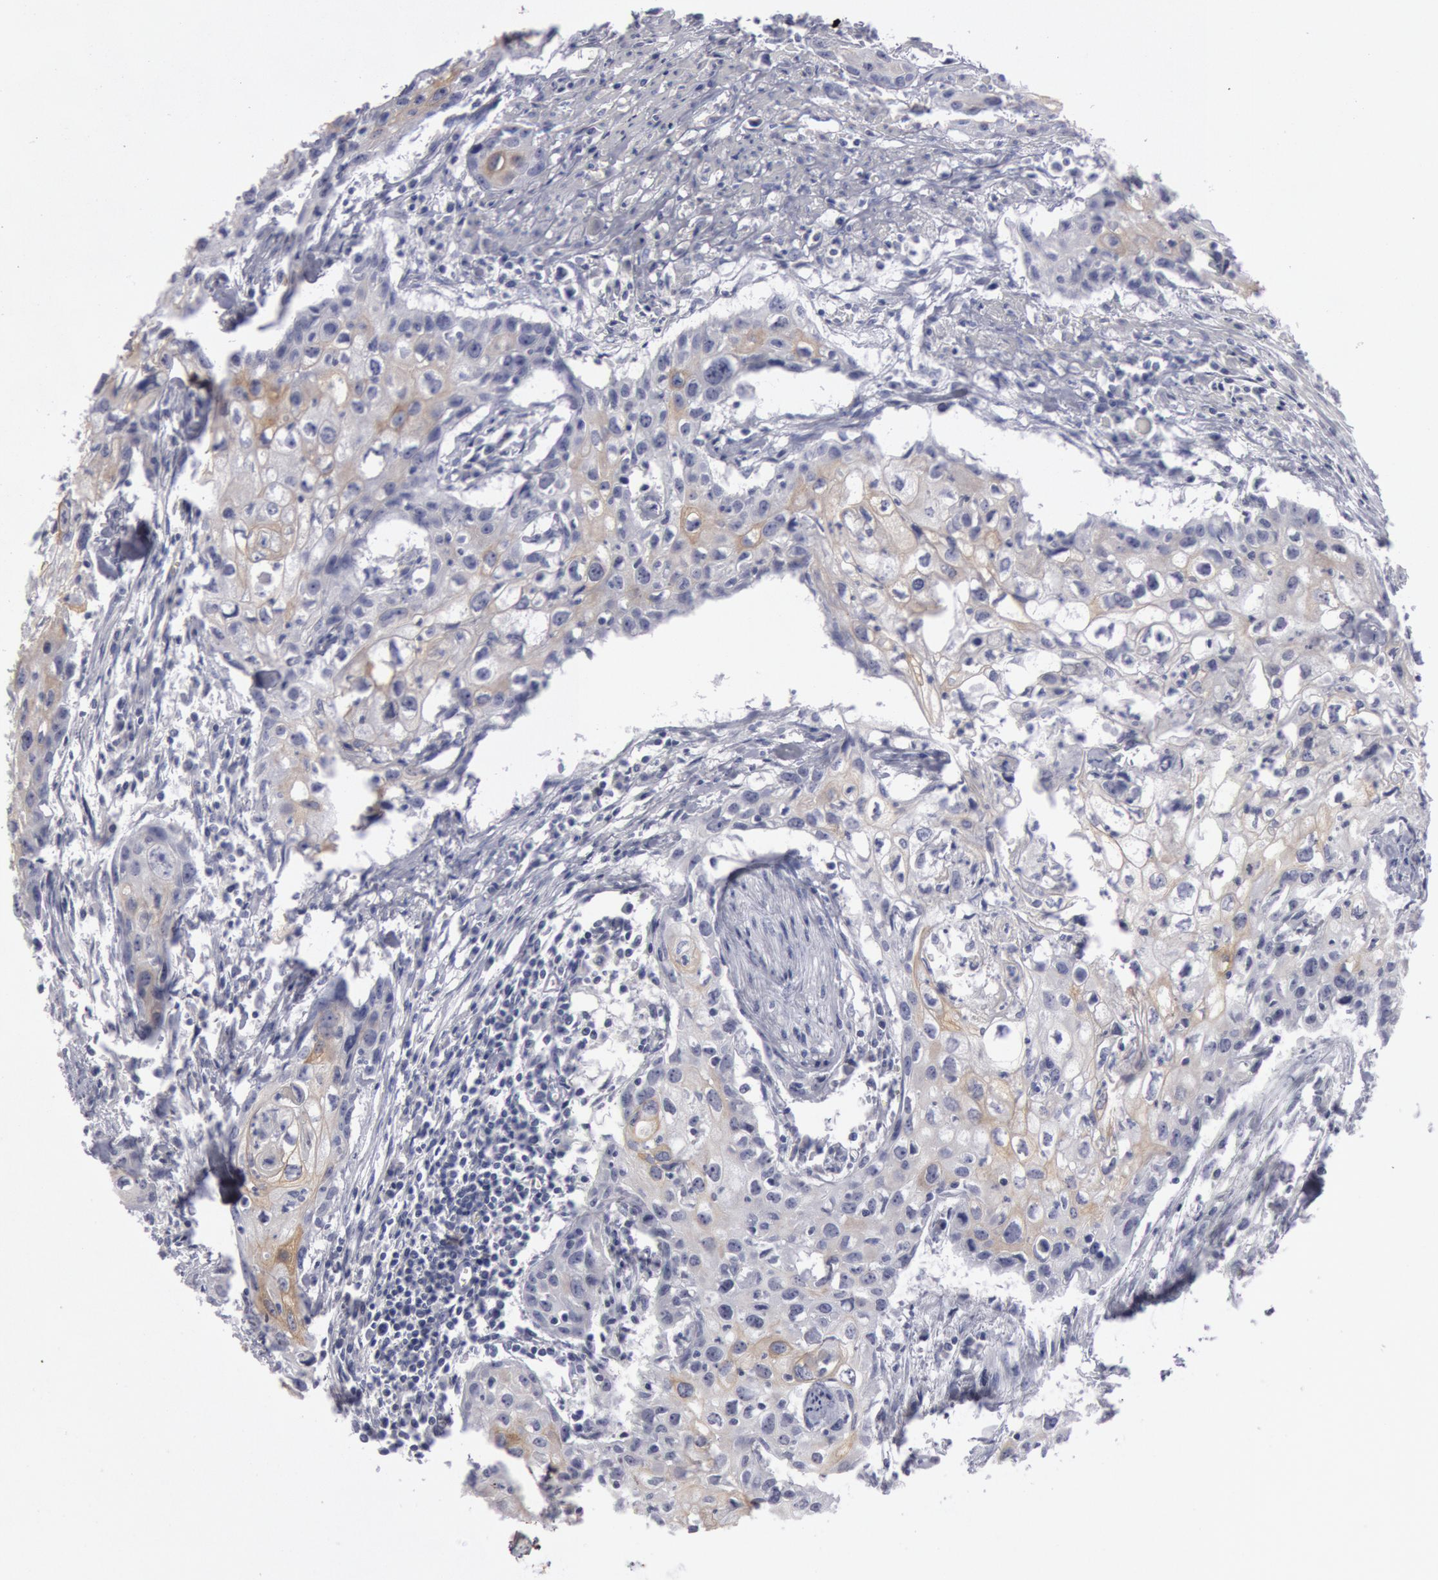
{"staining": {"intensity": "negative", "quantity": "none", "location": "none"}, "tissue": "urothelial cancer", "cell_type": "Tumor cells", "image_type": "cancer", "snomed": [{"axis": "morphology", "description": "Urothelial carcinoma, High grade"}, {"axis": "topography", "description": "Urinary bladder"}], "caption": "Human urothelial carcinoma (high-grade) stained for a protein using immunohistochemistry shows no positivity in tumor cells.", "gene": "KRT16", "patient": {"sex": "male", "age": 54}}